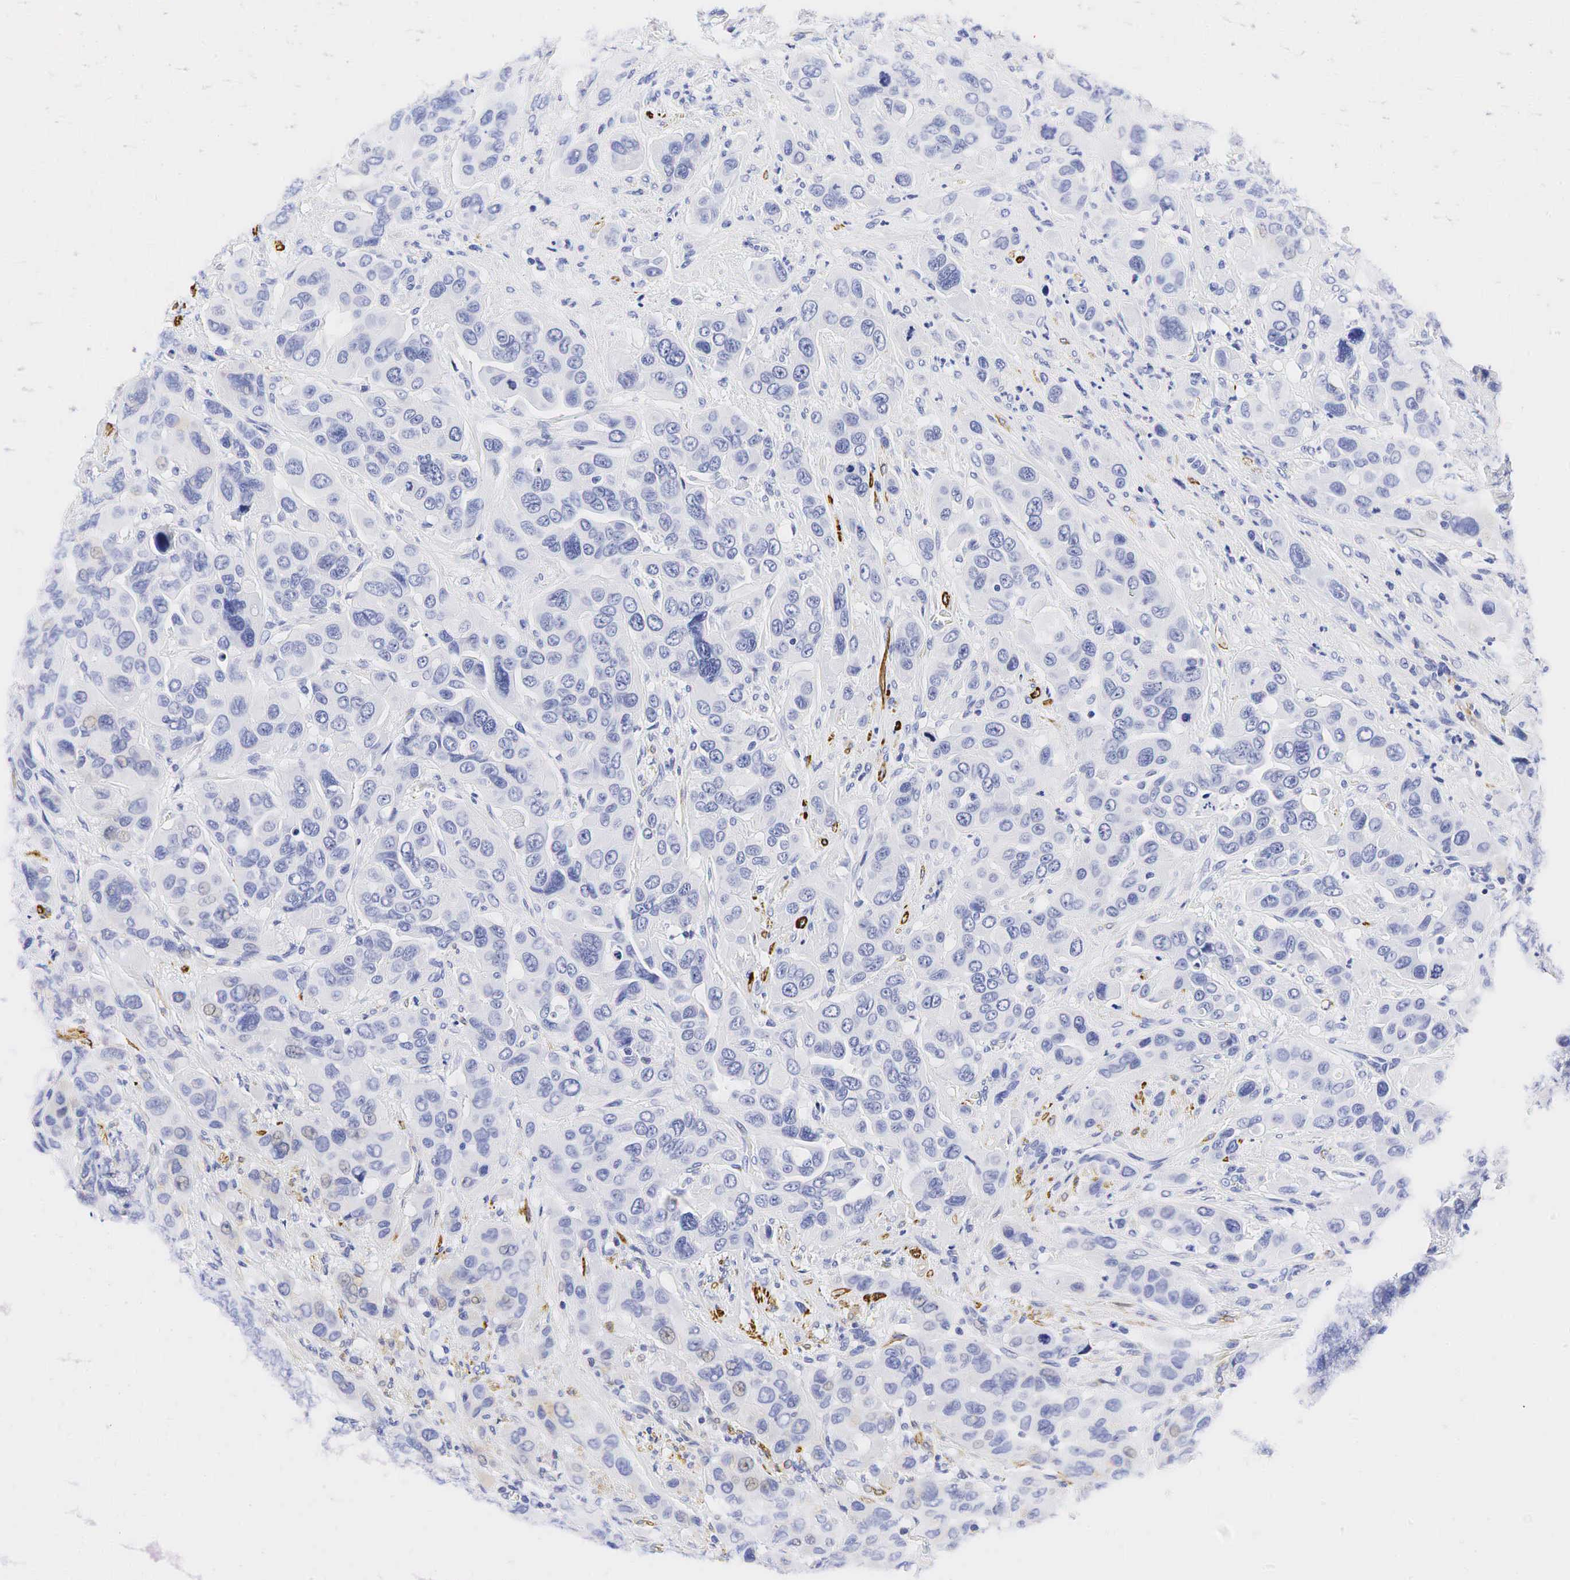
{"staining": {"intensity": "negative", "quantity": "none", "location": "none"}, "tissue": "urothelial cancer", "cell_type": "Tumor cells", "image_type": "cancer", "snomed": [{"axis": "morphology", "description": "Urothelial carcinoma, High grade"}, {"axis": "topography", "description": "Urinary bladder"}], "caption": "Urothelial cancer was stained to show a protein in brown. There is no significant positivity in tumor cells.", "gene": "CALD1", "patient": {"sex": "male", "age": 73}}